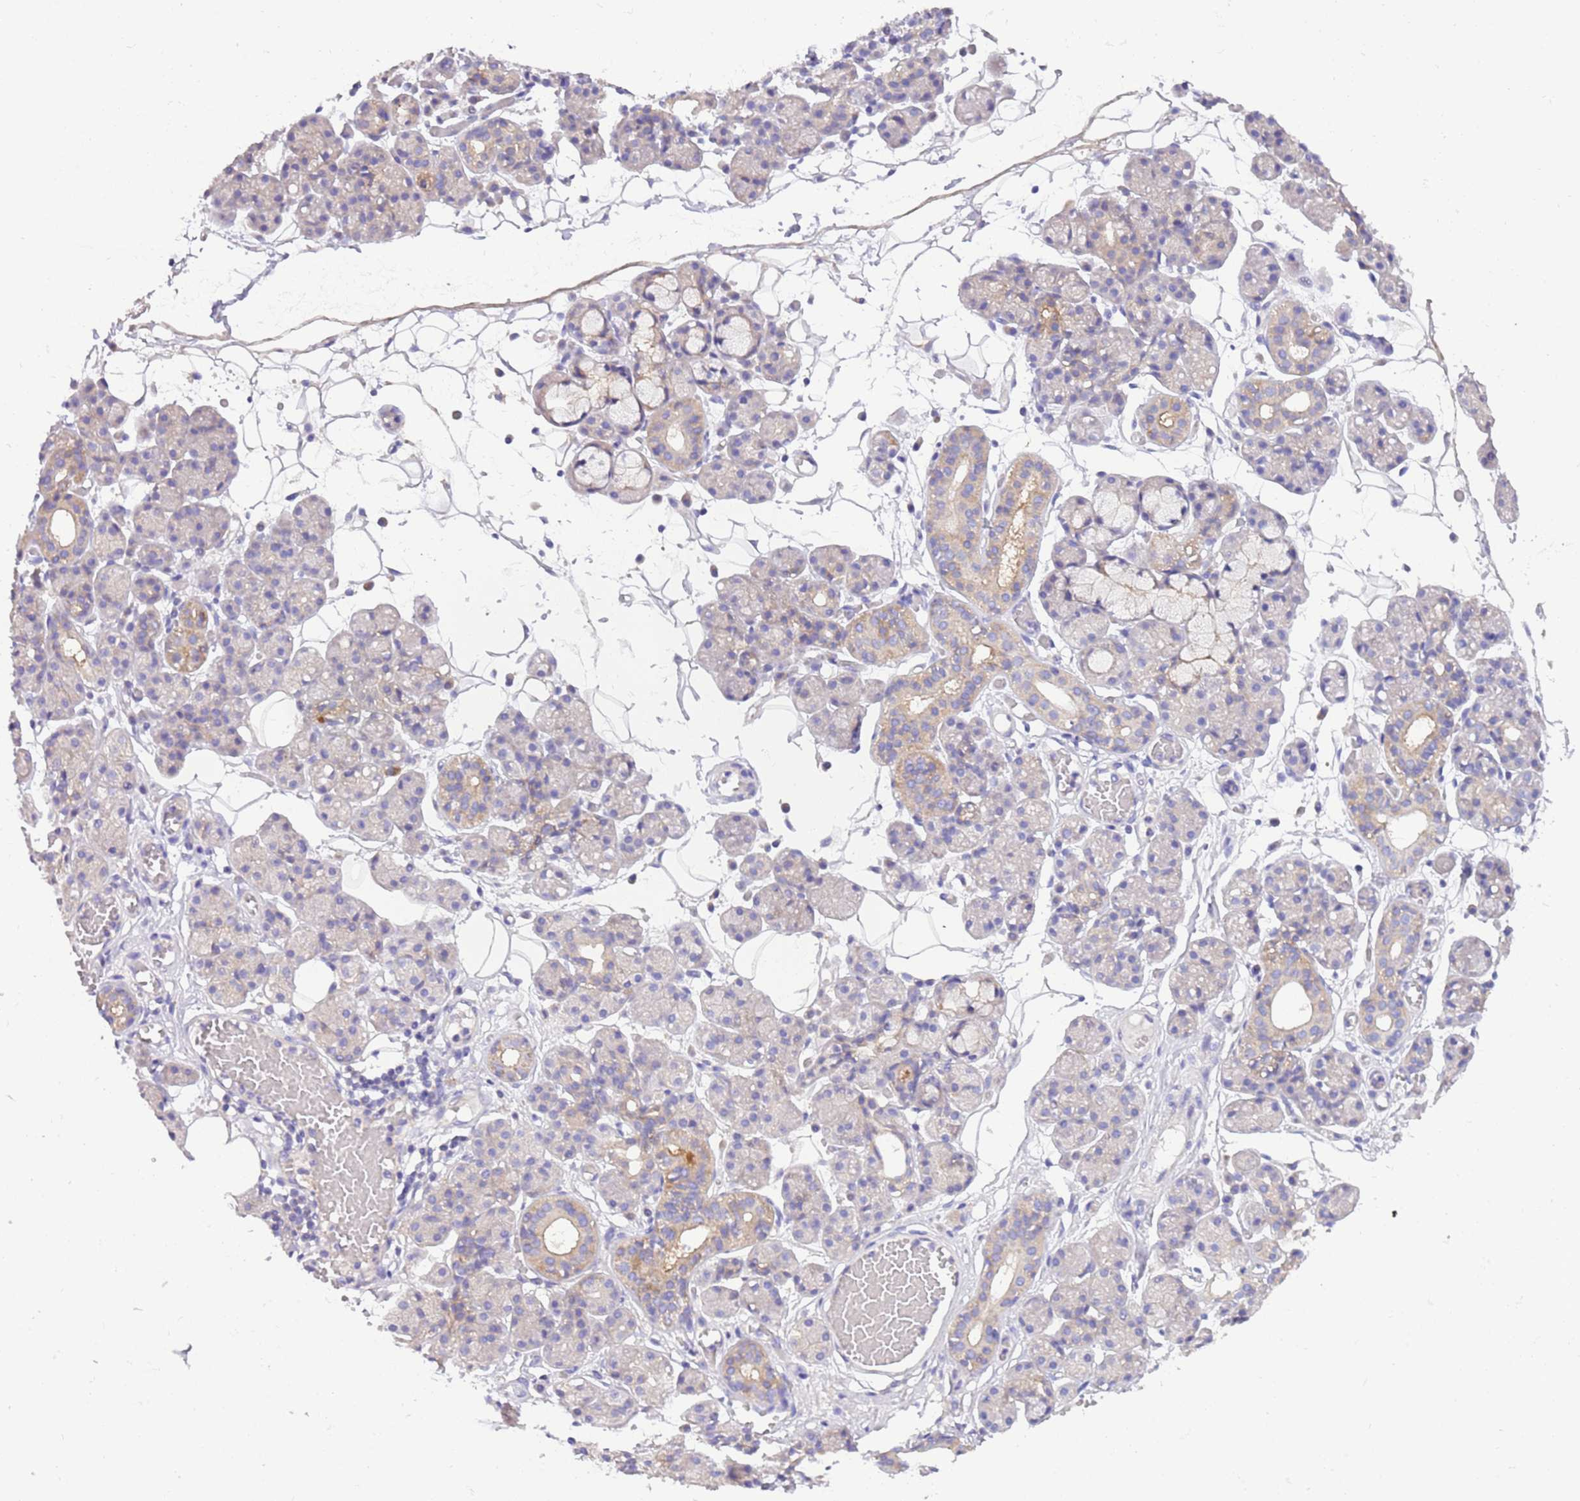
{"staining": {"intensity": "moderate", "quantity": "<25%", "location": "cytoplasmic/membranous"}, "tissue": "salivary gland", "cell_type": "Glandular cells", "image_type": "normal", "snomed": [{"axis": "morphology", "description": "Normal tissue, NOS"}, {"axis": "topography", "description": "Salivary gland"}], "caption": "Immunohistochemical staining of normal salivary gland demonstrates moderate cytoplasmic/membranous protein staining in about <25% of glandular cells. The protein of interest is stained brown, and the nuclei are stained in blue (DAB IHC with brightfield microscopy, high magnification).", "gene": "STIP1", "patient": {"sex": "male", "age": 63}}